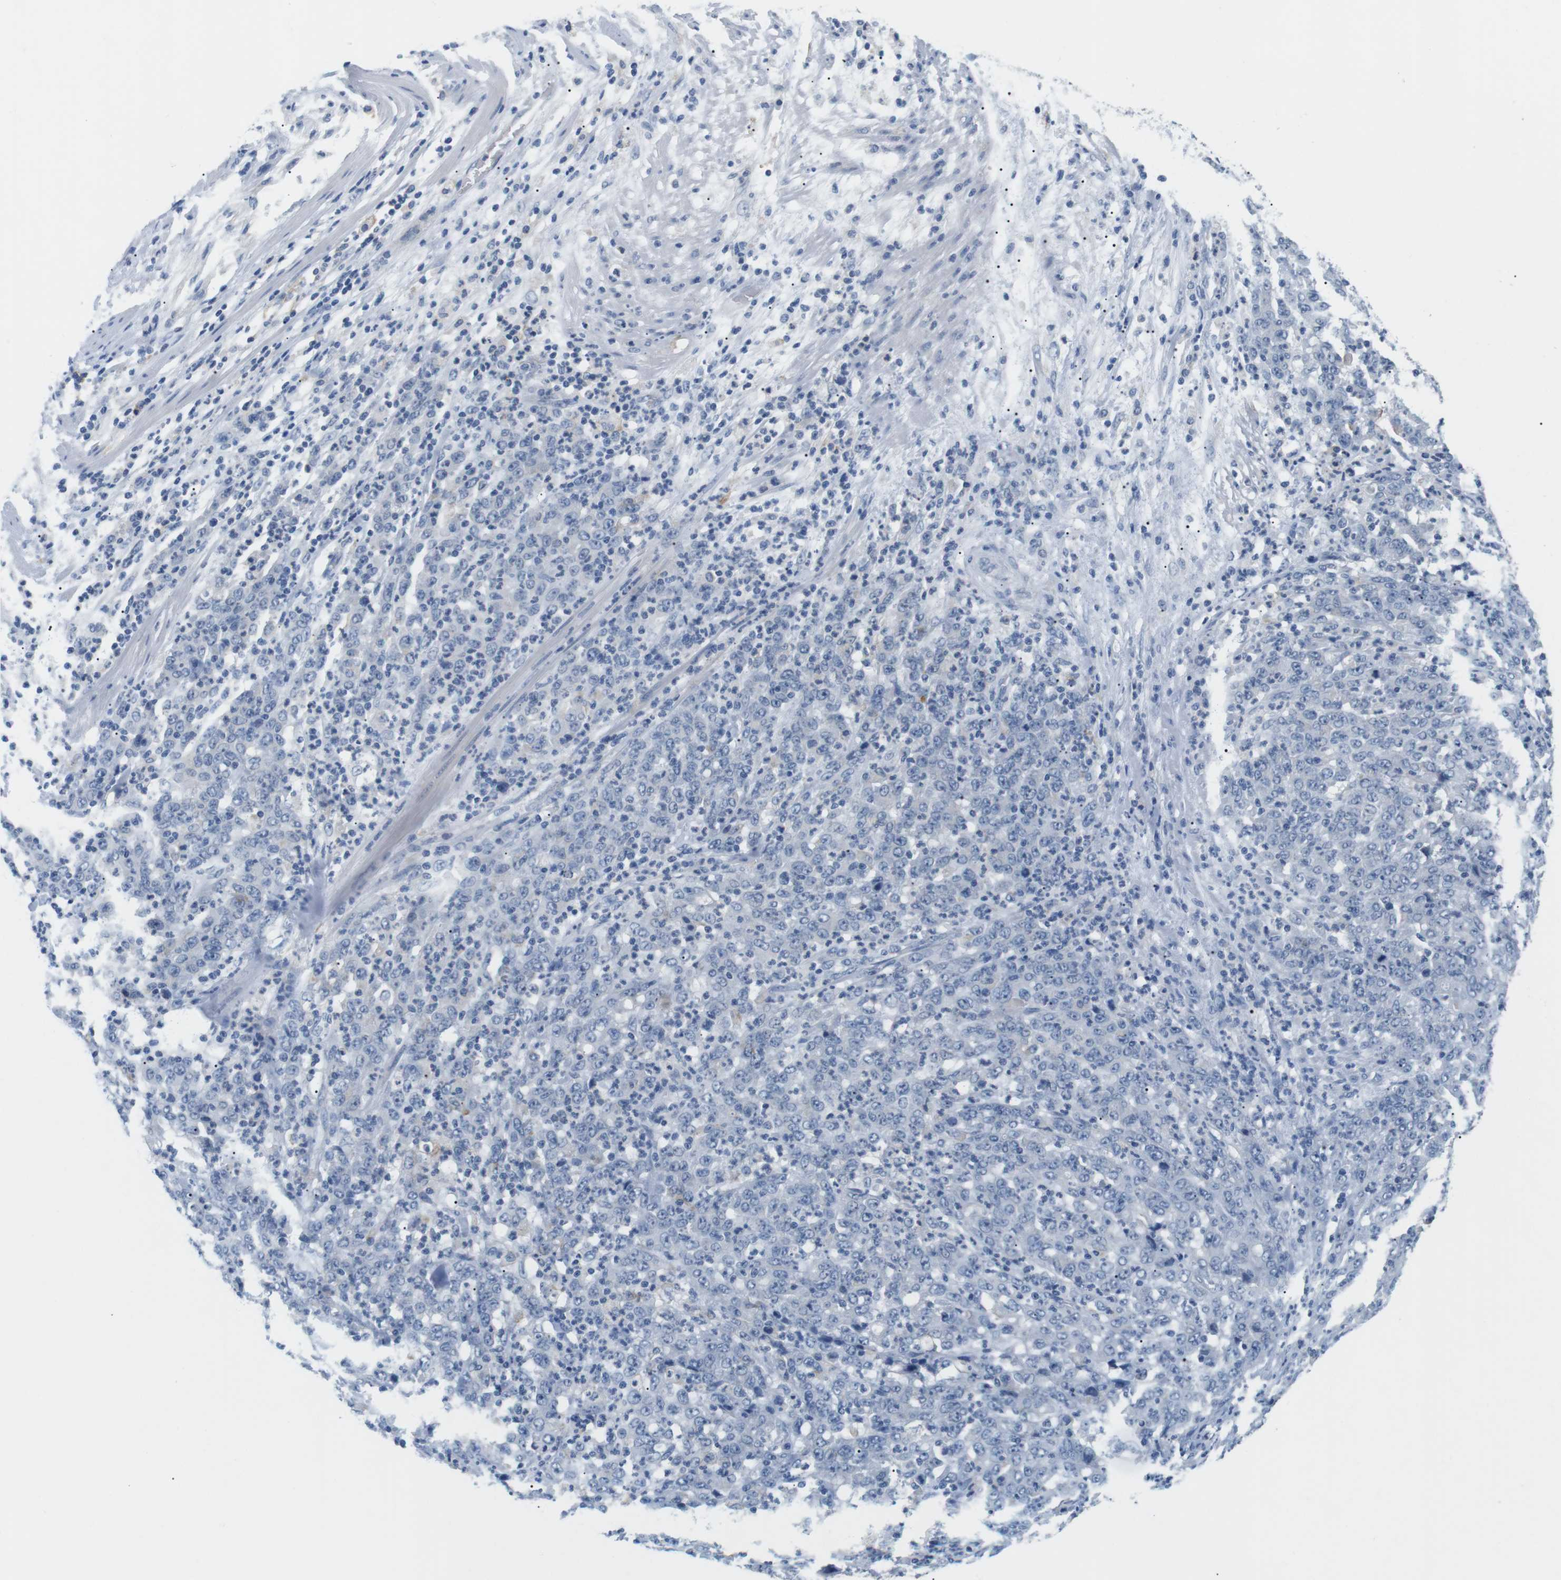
{"staining": {"intensity": "negative", "quantity": "none", "location": "none"}, "tissue": "stomach cancer", "cell_type": "Tumor cells", "image_type": "cancer", "snomed": [{"axis": "morphology", "description": "Adenocarcinoma, NOS"}, {"axis": "topography", "description": "Stomach, lower"}], "caption": "Immunohistochemistry (IHC) histopathology image of neoplastic tissue: human stomach cancer stained with DAB shows no significant protein positivity in tumor cells. The staining is performed using DAB brown chromogen with nuclei counter-stained in using hematoxylin.", "gene": "FCGRT", "patient": {"sex": "female", "age": 71}}